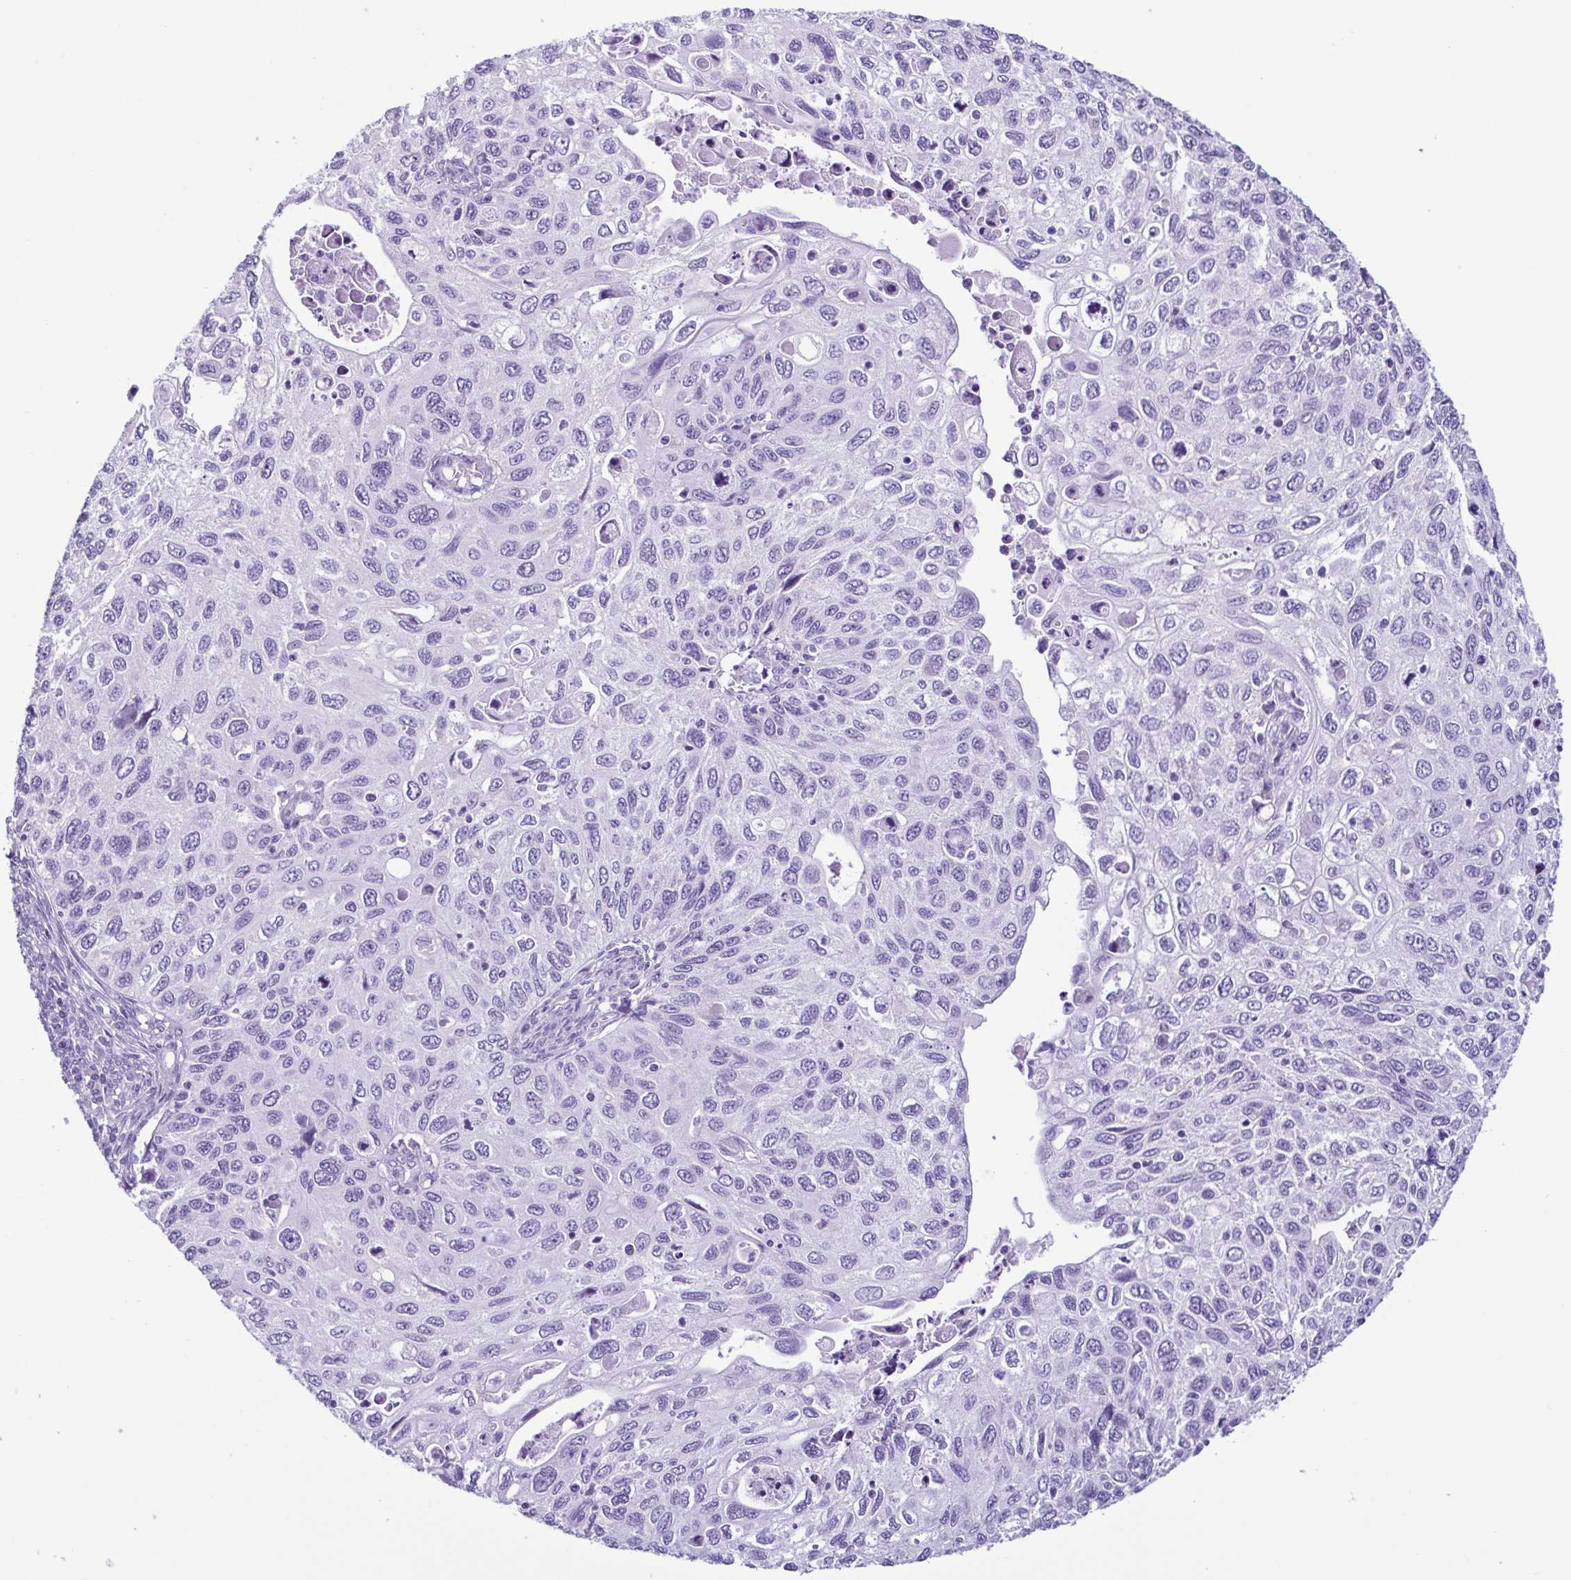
{"staining": {"intensity": "negative", "quantity": "none", "location": "none"}, "tissue": "cervical cancer", "cell_type": "Tumor cells", "image_type": "cancer", "snomed": [{"axis": "morphology", "description": "Squamous cell carcinoma, NOS"}, {"axis": "topography", "description": "Cervix"}], "caption": "This photomicrograph is of squamous cell carcinoma (cervical) stained with IHC to label a protein in brown with the nuclei are counter-stained blue. There is no staining in tumor cells.", "gene": "SPATA16", "patient": {"sex": "female", "age": 70}}